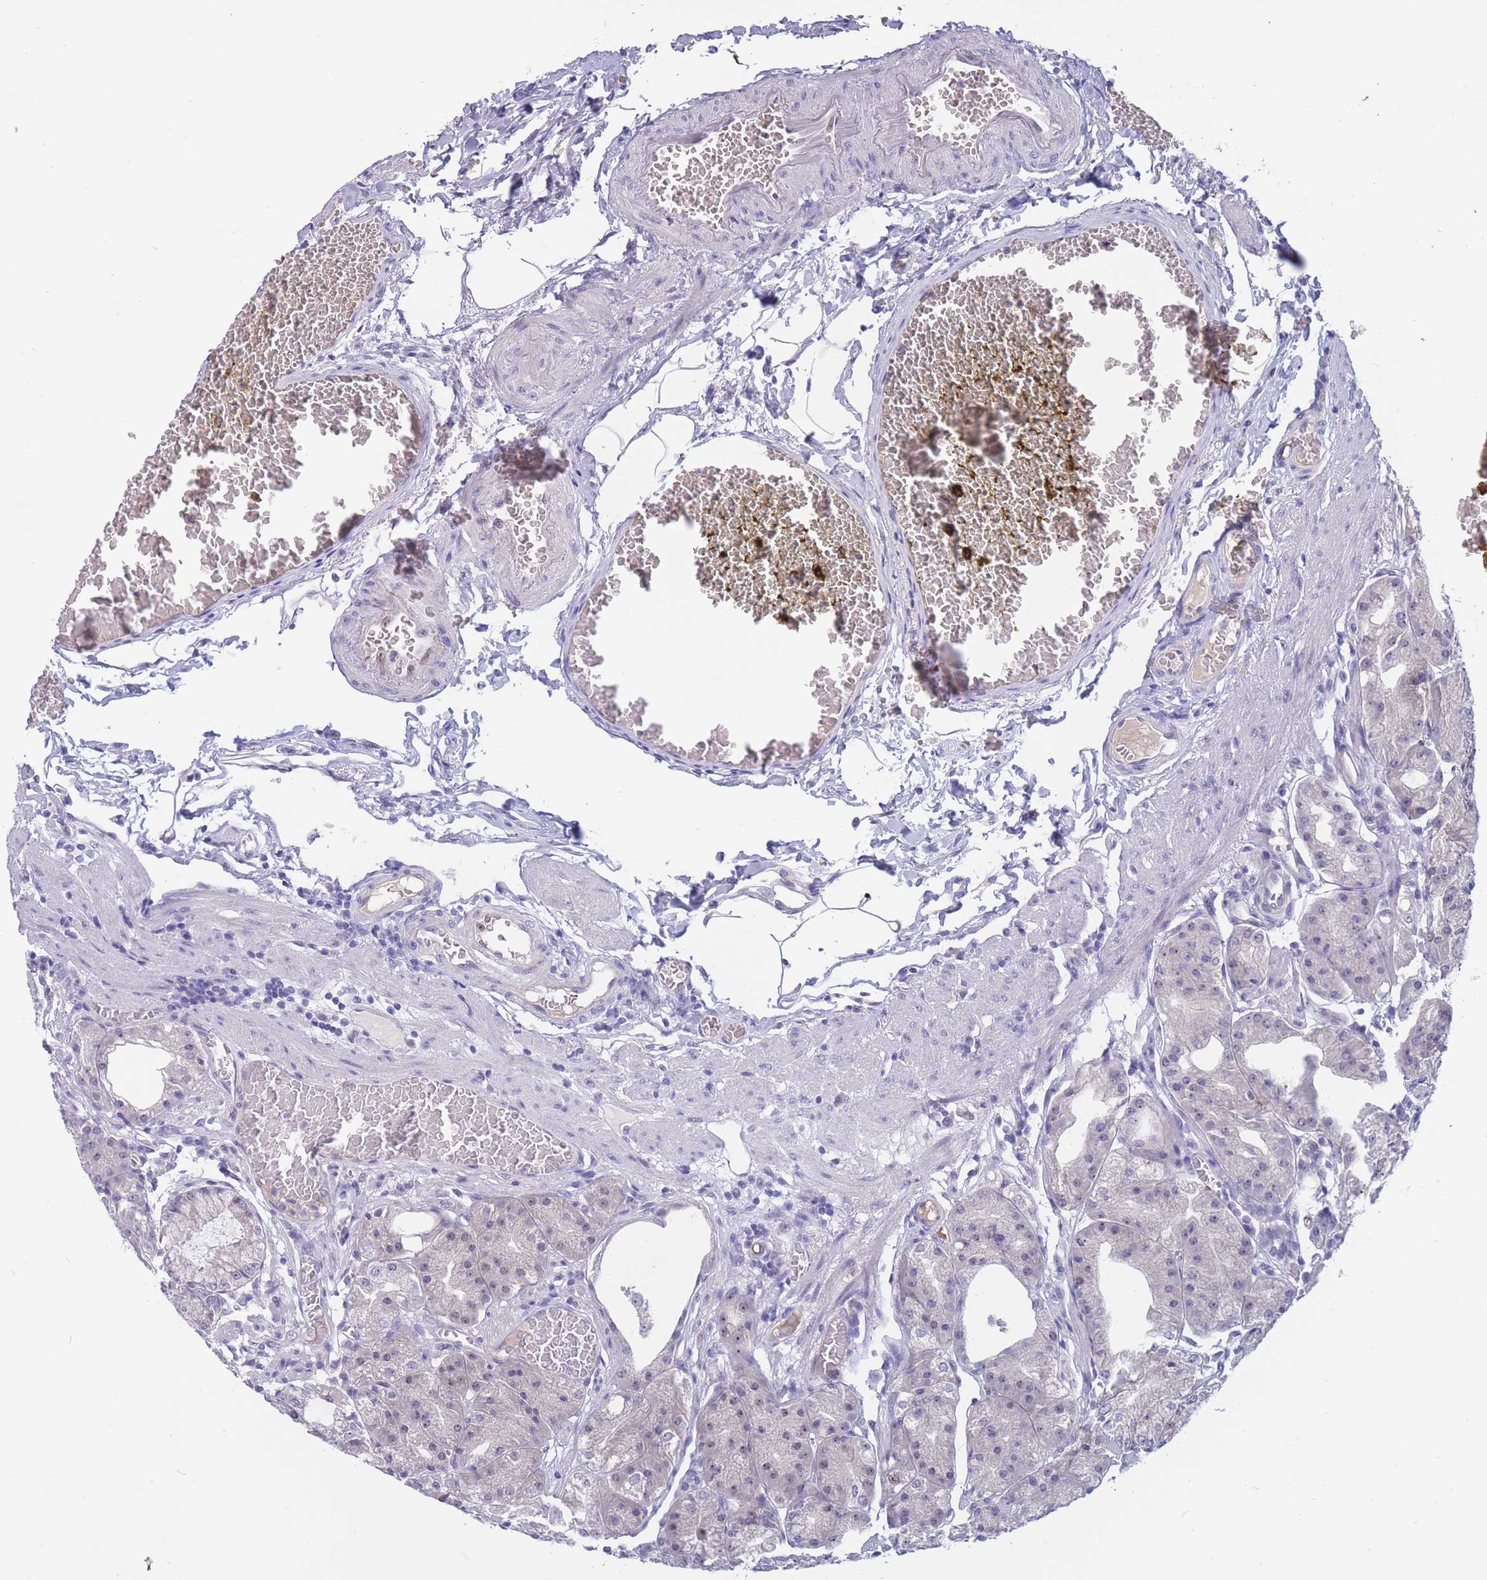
{"staining": {"intensity": "weak", "quantity": "25%-75%", "location": "cytoplasmic/membranous"}, "tissue": "stomach", "cell_type": "Glandular cells", "image_type": "normal", "snomed": [{"axis": "morphology", "description": "Normal tissue, NOS"}, {"axis": "topography", "description": "Stomach, upper"}, {"axis": "topography", "description": "Stomach, lower"}], "caption": "A high-resolution photomicrograph shows immunohistochemistry staining of benign stomach, which displays weak cytoplasmic/membranous staining in approximately 25%-75% of glandular cells. (brown staining indicates protein expression, while blue staining denotes nuclei).", "gene": "BOP1", "patient": {"sex": "male", "age": 71}}